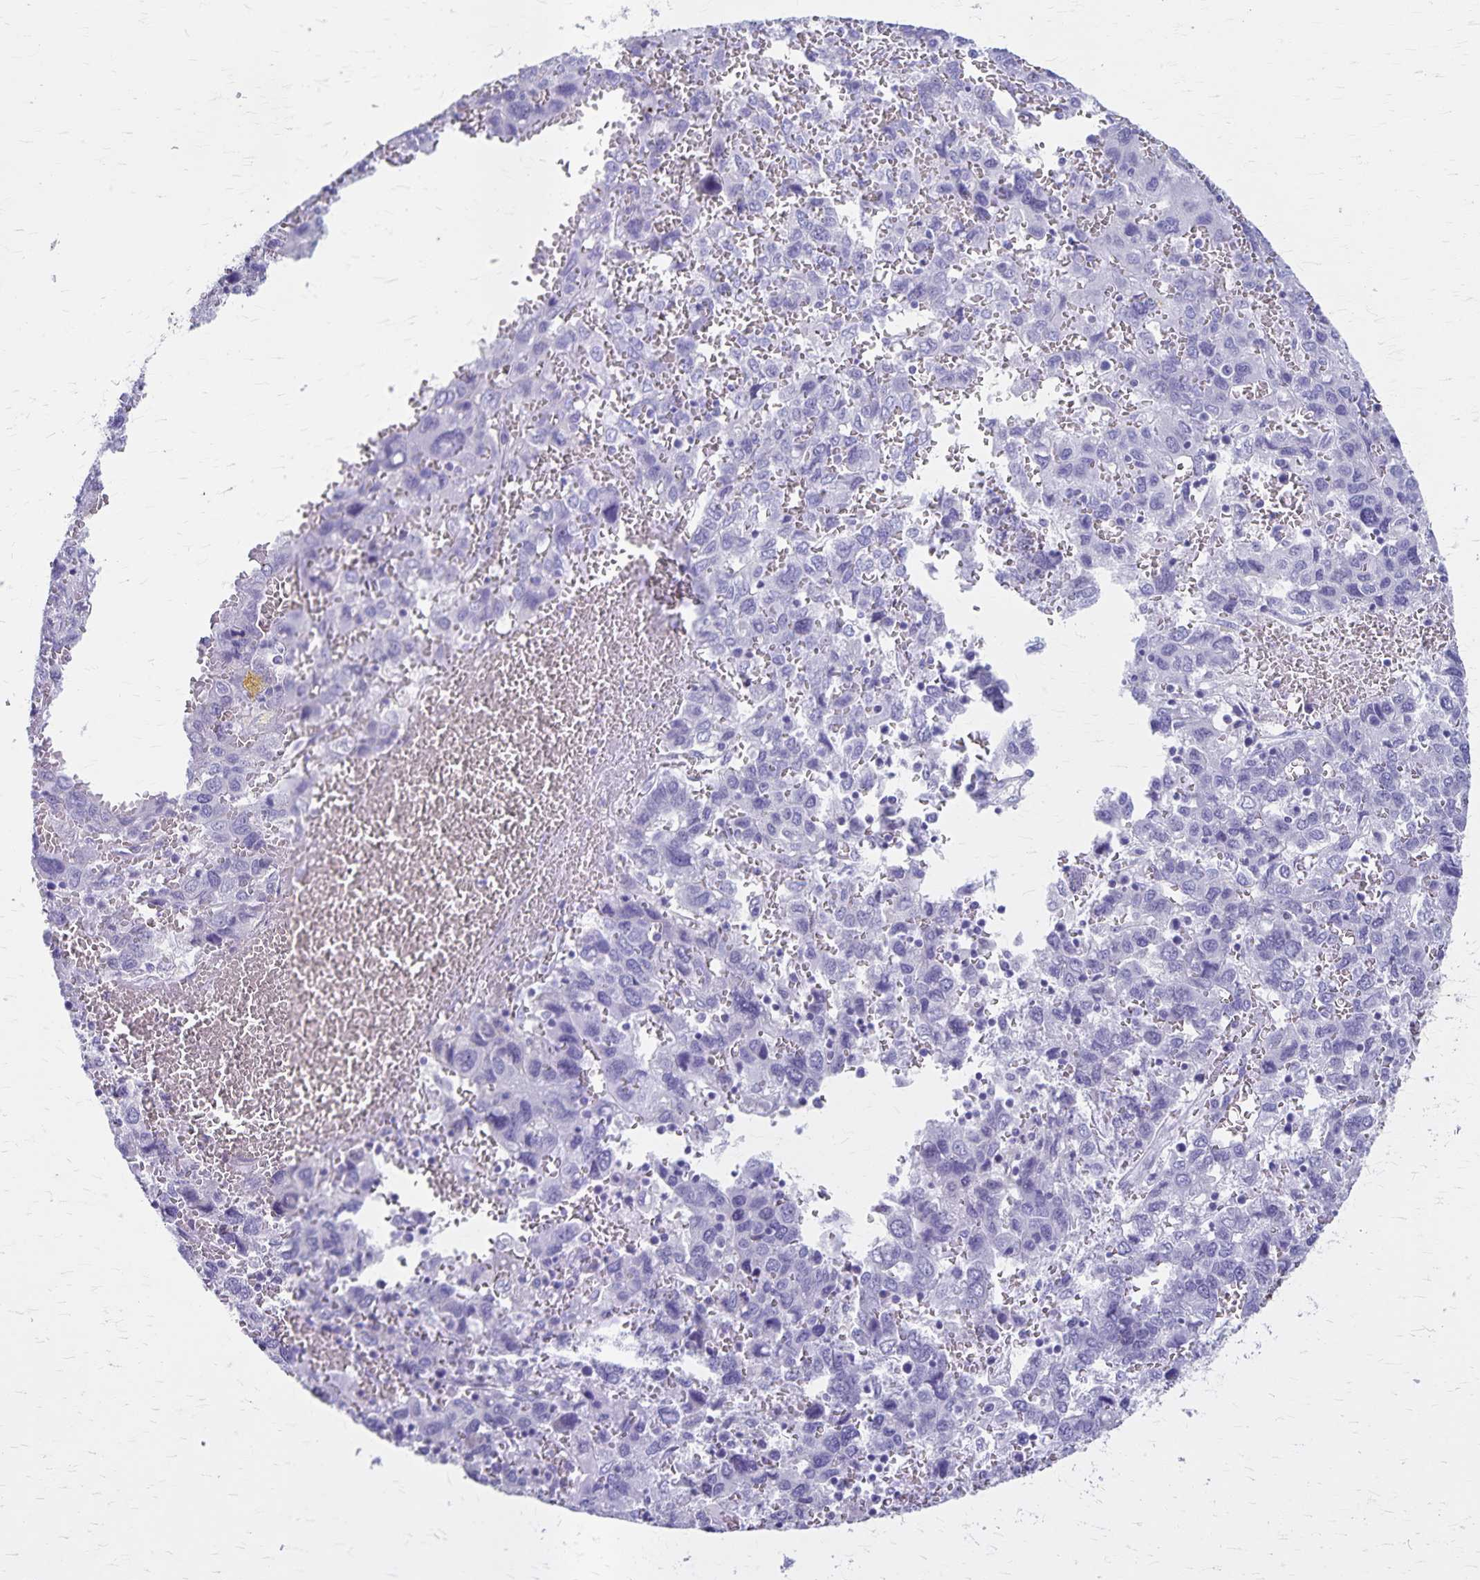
{"staining": {"intensity": "negative", "quantity": "none", "location": "none"}, "tissue": "liver cancer", "cell_type": "Tumor cells", "image_type": "cancer", "snomed": [{"axis": "morphology", "description": "Carcinoma, Hepatocellular, NOS"}, {"axis": "topography", "description": "Liver"}], "caption": "An IHC micrograph of liver cancer (hepatocellular carcinoma) is shown. There is no staining in tumor cells of liver cancer (hepatocellular carcinoma). The staining was performed using DAB (3,3'-diaminobenzidine) to visualize the protein expression in brown, while the nuclei were stained in blue with hematoxylin (Magnification: 20x).", "gene": "GPBAR1", "patient": {"sex": "male", "age": 69}}